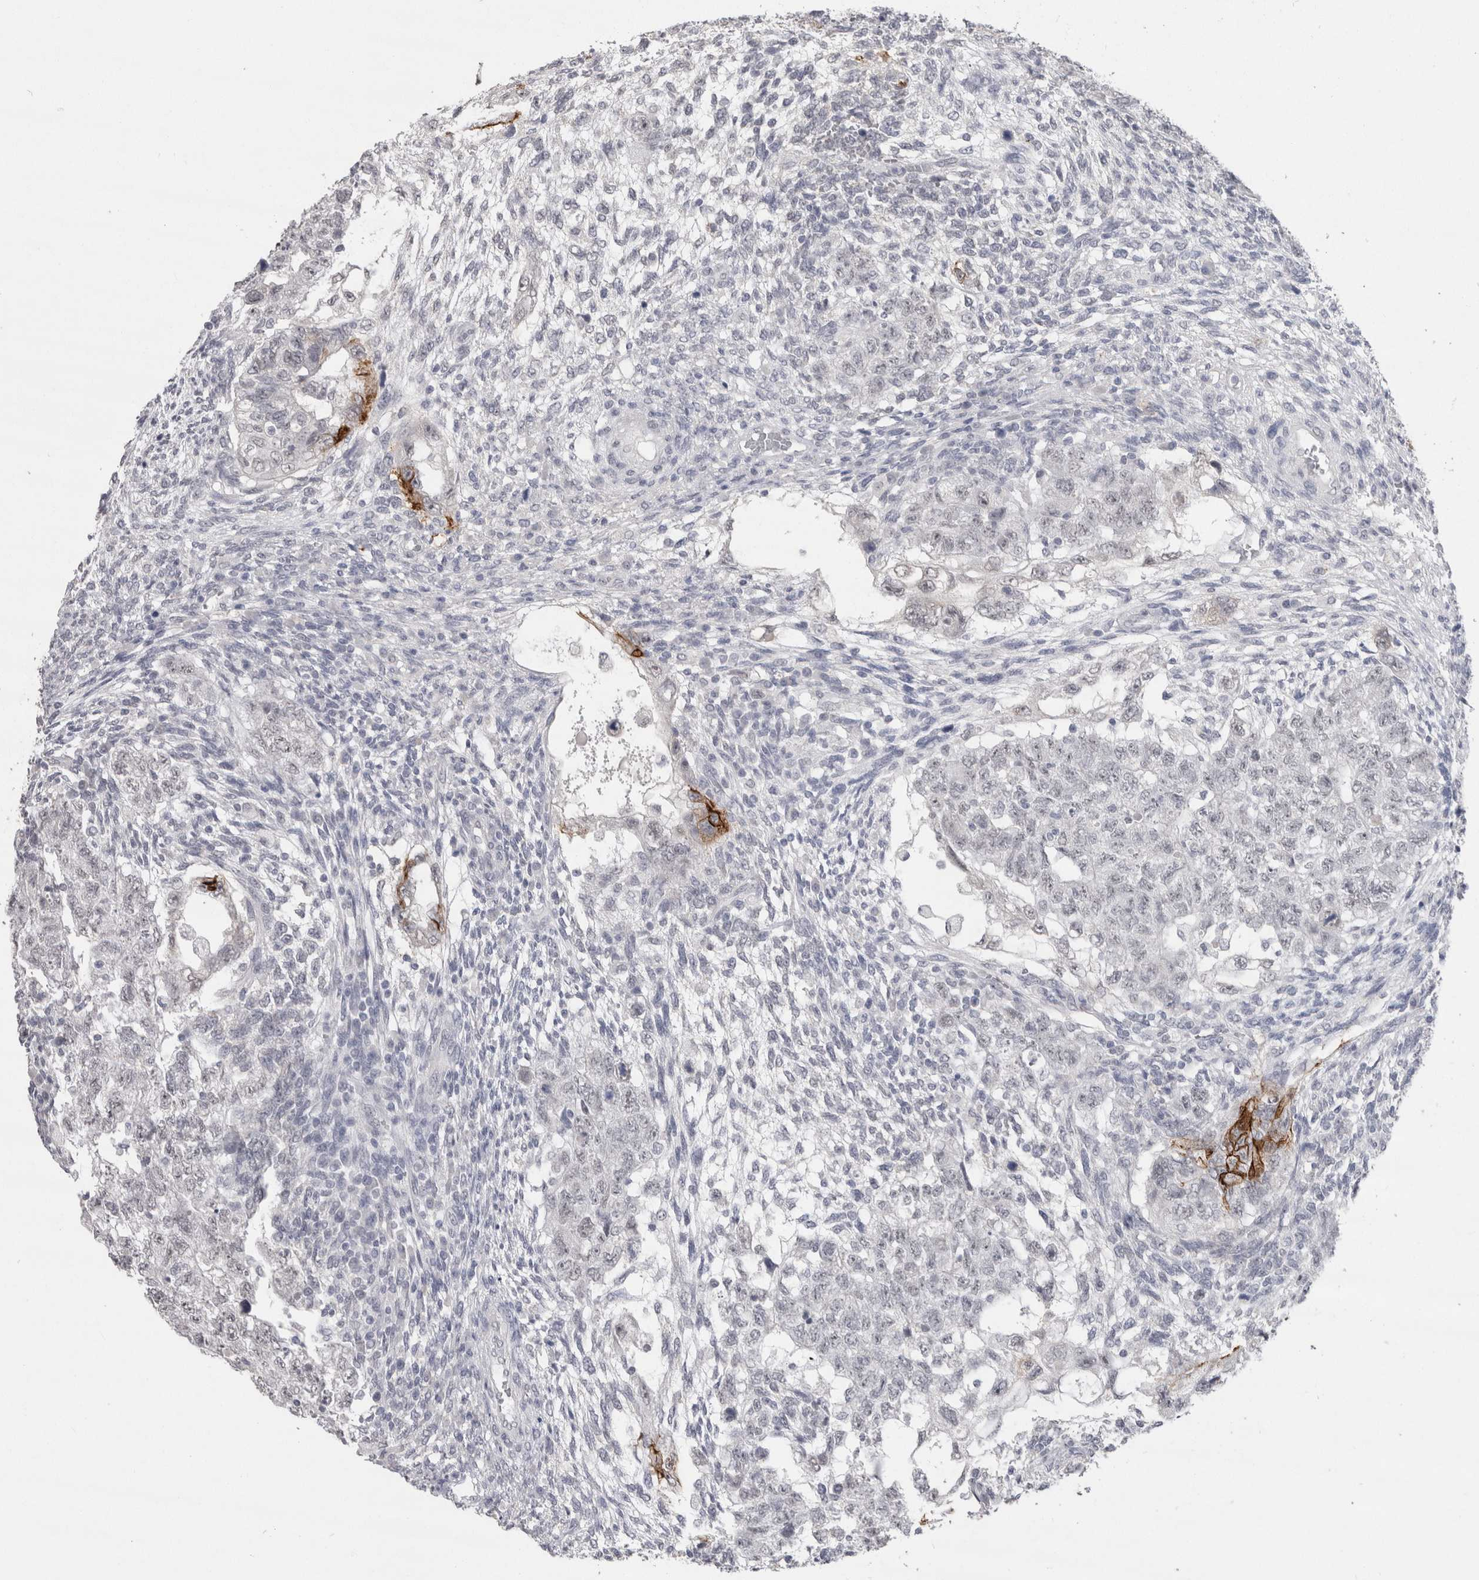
{"staining": {"intensity": "strong", "quantity": "<25%", "location": "cytoplasmic/membranous"}, "tissue": "testis cancer", "cell_type": "Tumor cells", "image_type": "cancer", "snomed": [{"axis": "morphology", "description": "Normal tissue, NOS"}, {"axis": "morphology", "description": "Carcinoma, Embryonal, NOS"}, {"axis": "topography", "description": "Testis"}], "caption": "IHC micrograph of neoplastic tissue: human embryonal carcinoma (testis) stained using immunohistochemistry reveals medium levels of strong protein expression localized specifically in the cytoplasmic/membranous of tumor cells, appearing as a cytoplasmic/membranous brown color.", "gene": "CDH17", "patient": {"sex": "male", "age": 36}}